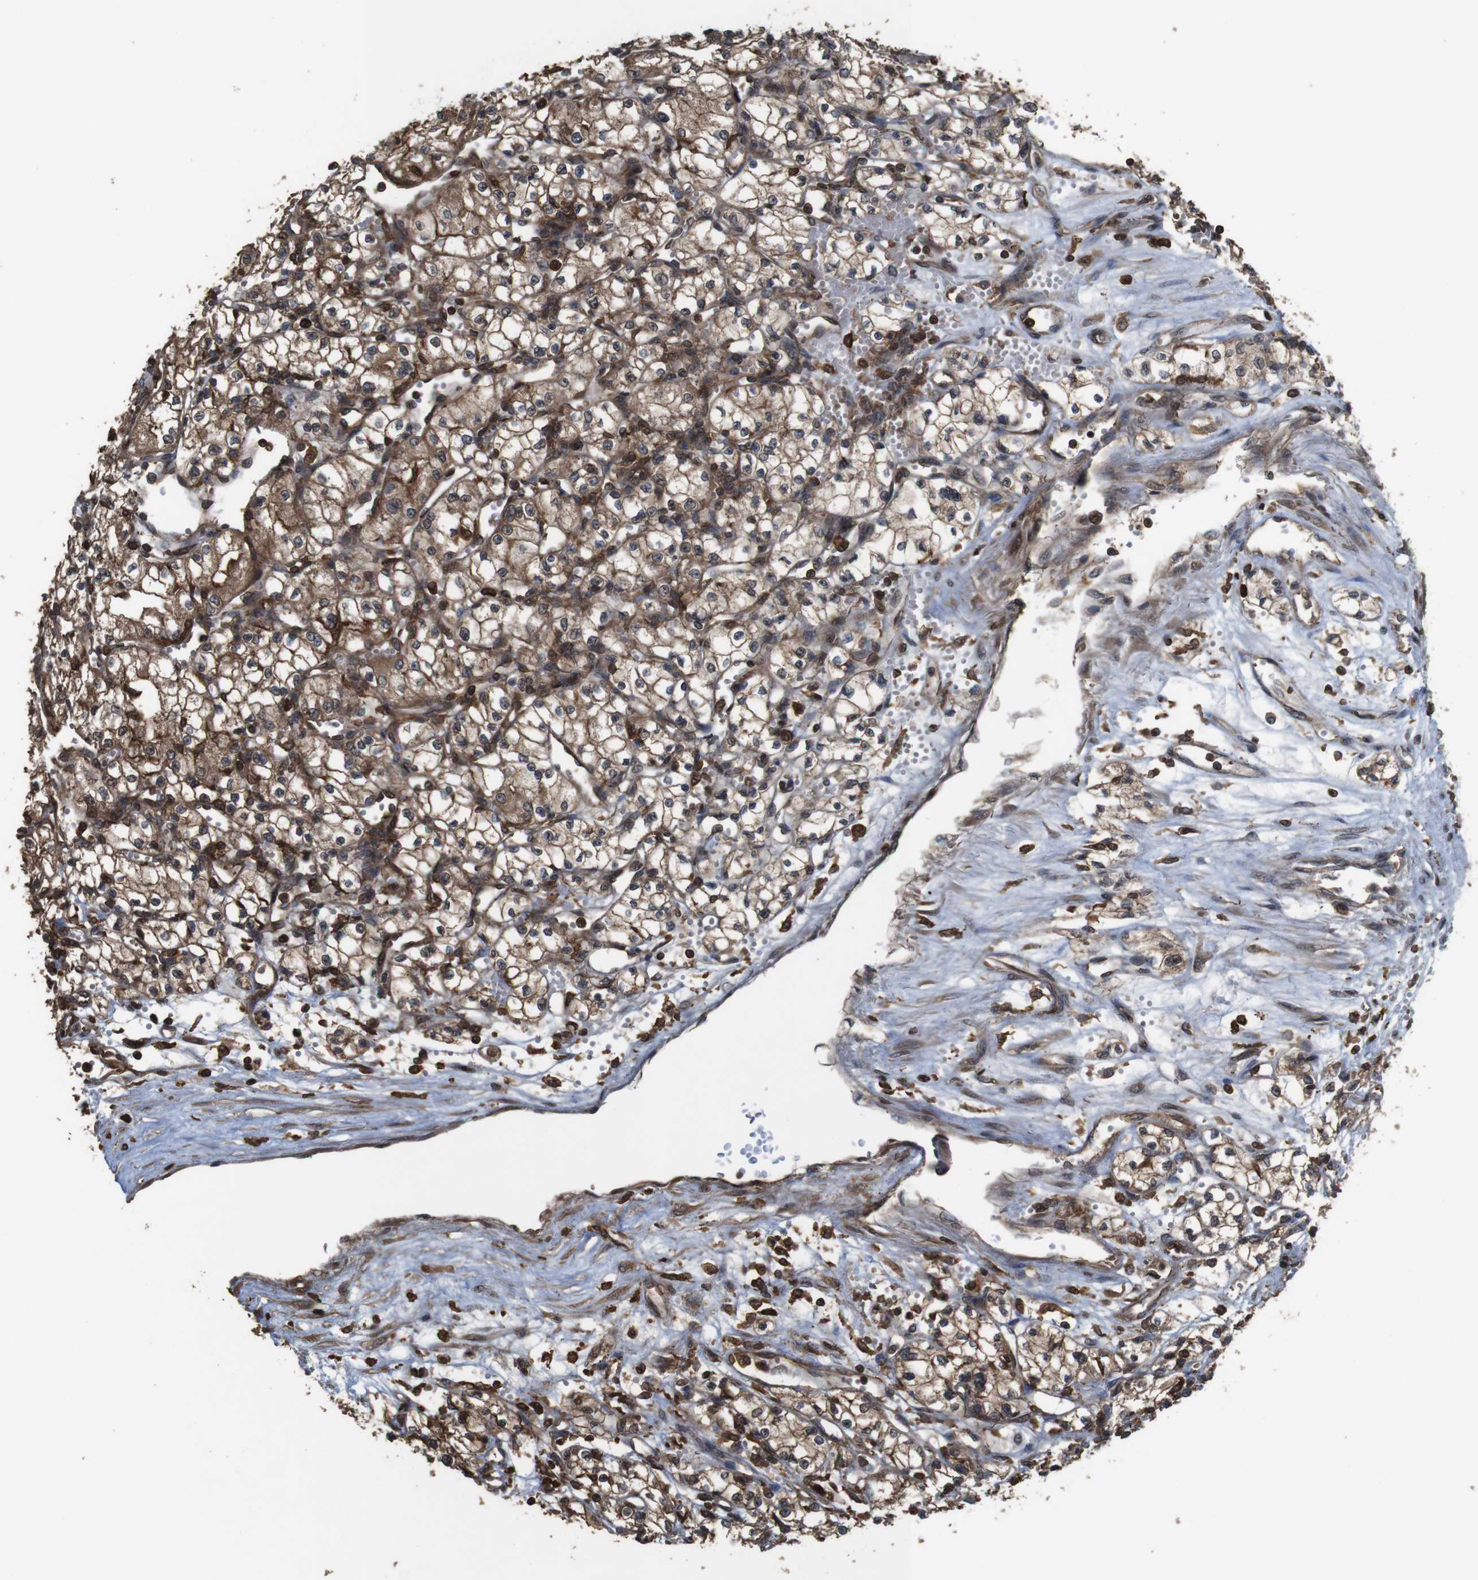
{"staining": {"intensity": "moderate", "quantity": ">75%", "location": "cytoplasmic/membranous"}, "tissue": "renal cancer", "cell_type": "Tumor cells", "image_type": "cancer", "snomed": [{"axis": "morphology", "description": "Normal tissue, NOS"}, {"axis": "morphology", "description": "Adenocarcinoma, NOS"}, {"axis": "topography", "description": "Kidney"}], "caption": "Protein expression analysis of renal cancer exhibits moderate cytoplasmic/membranous expression in about >75% of tumor cells. Immunohistochemistry (ihc) stains the protein of interest in brown and the nuclei are stained blue.", "gene": "BAG4", "patient": {"sex": "male", "age": 59}}